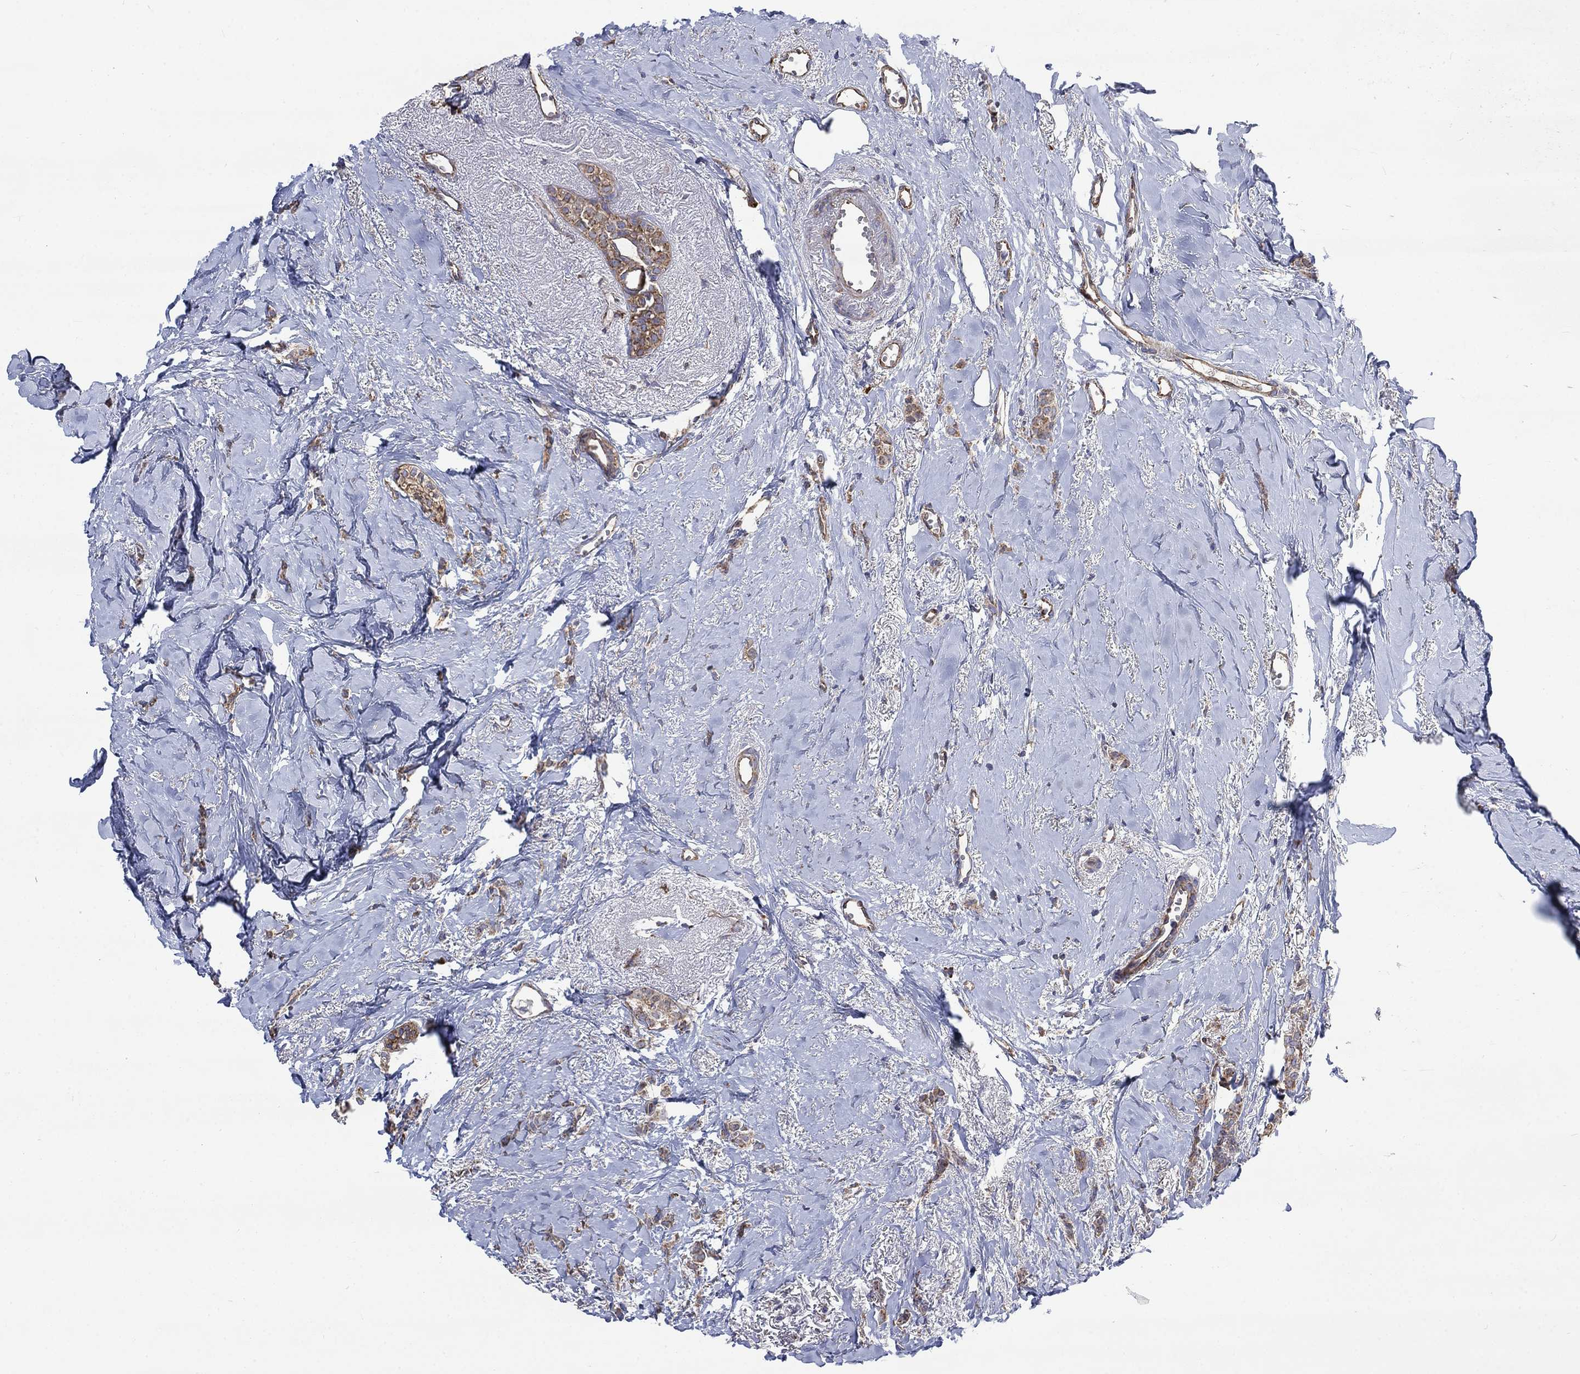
{"staining": {"intensity": "moderate", "quantity": "25%-75%", "location": "cytoplasmic/membranous"}, "tissue": "breast cancer", "cell_type": "Tumor cells", "image_type": "cancer", "snomed": [{"axis": "morphology", "description": "Duct carcinoma"}, {"axis": "topography", "description": "Breast"}], "caption": "Human breast intraductal carcinoma stained with a brown dye reveals moderate cytoplasmic/membranous positive positivity in about 25%-75% of tumor cells.", "gene": "RPLP0", "patient": {"sex": "female", "age": 85}}